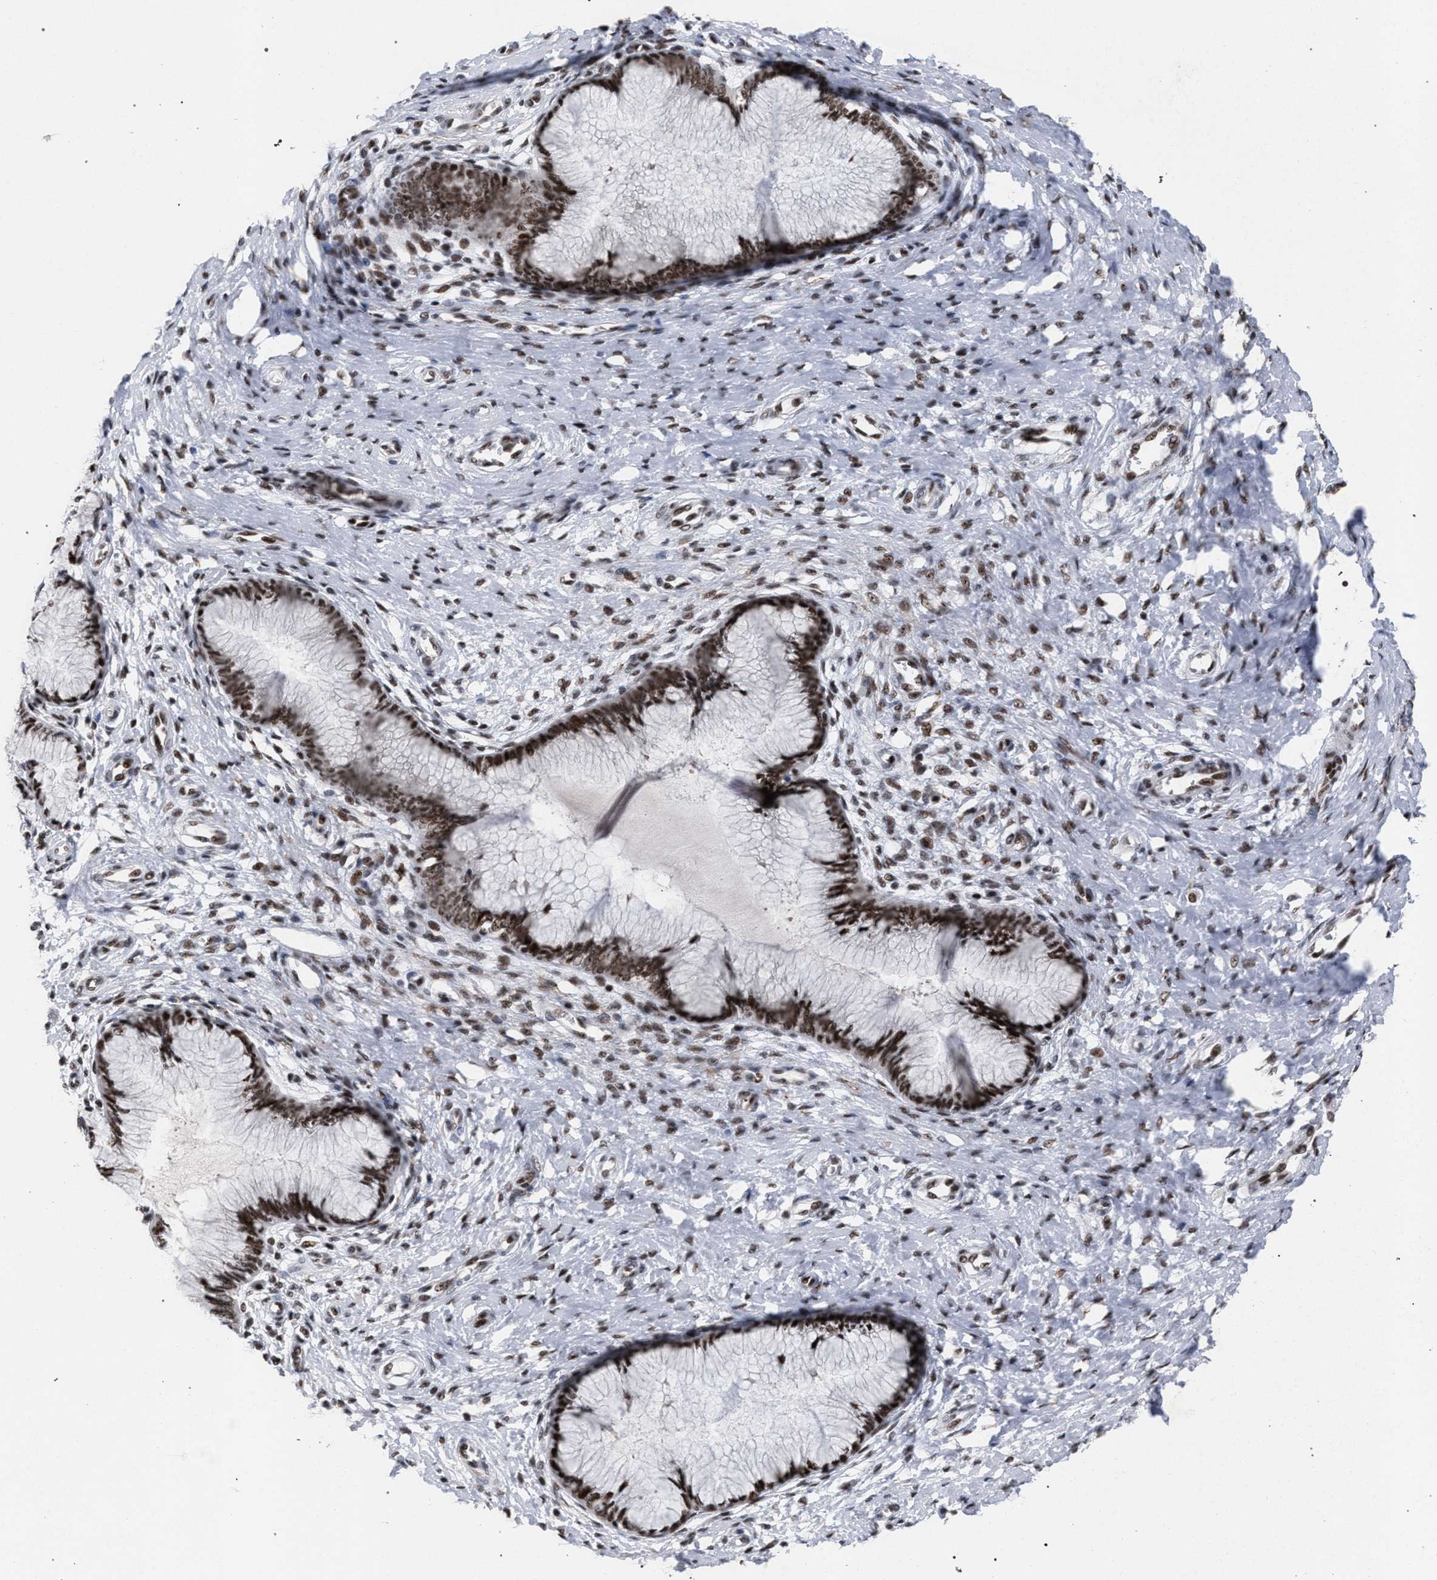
{"staining": {"intensity": "strong", "quantity": ">75%", "location": "nuclear"}, "tissue": "cervix", "cell_type": "Glandular cells", "image_type": "normal", "snomed": [{"axis": "morphology", "description": "Normal tissue, NOS"}, {"axis": "topography", "description": "Cervix"}], "caption": "This micrograph shows IHC staining of unremarkable cervix, with high strong nuclear positivity in approximately >75% of glandular cells.", "gene": "SCAF4", "patient": {"sex": "female", "age": 55}}